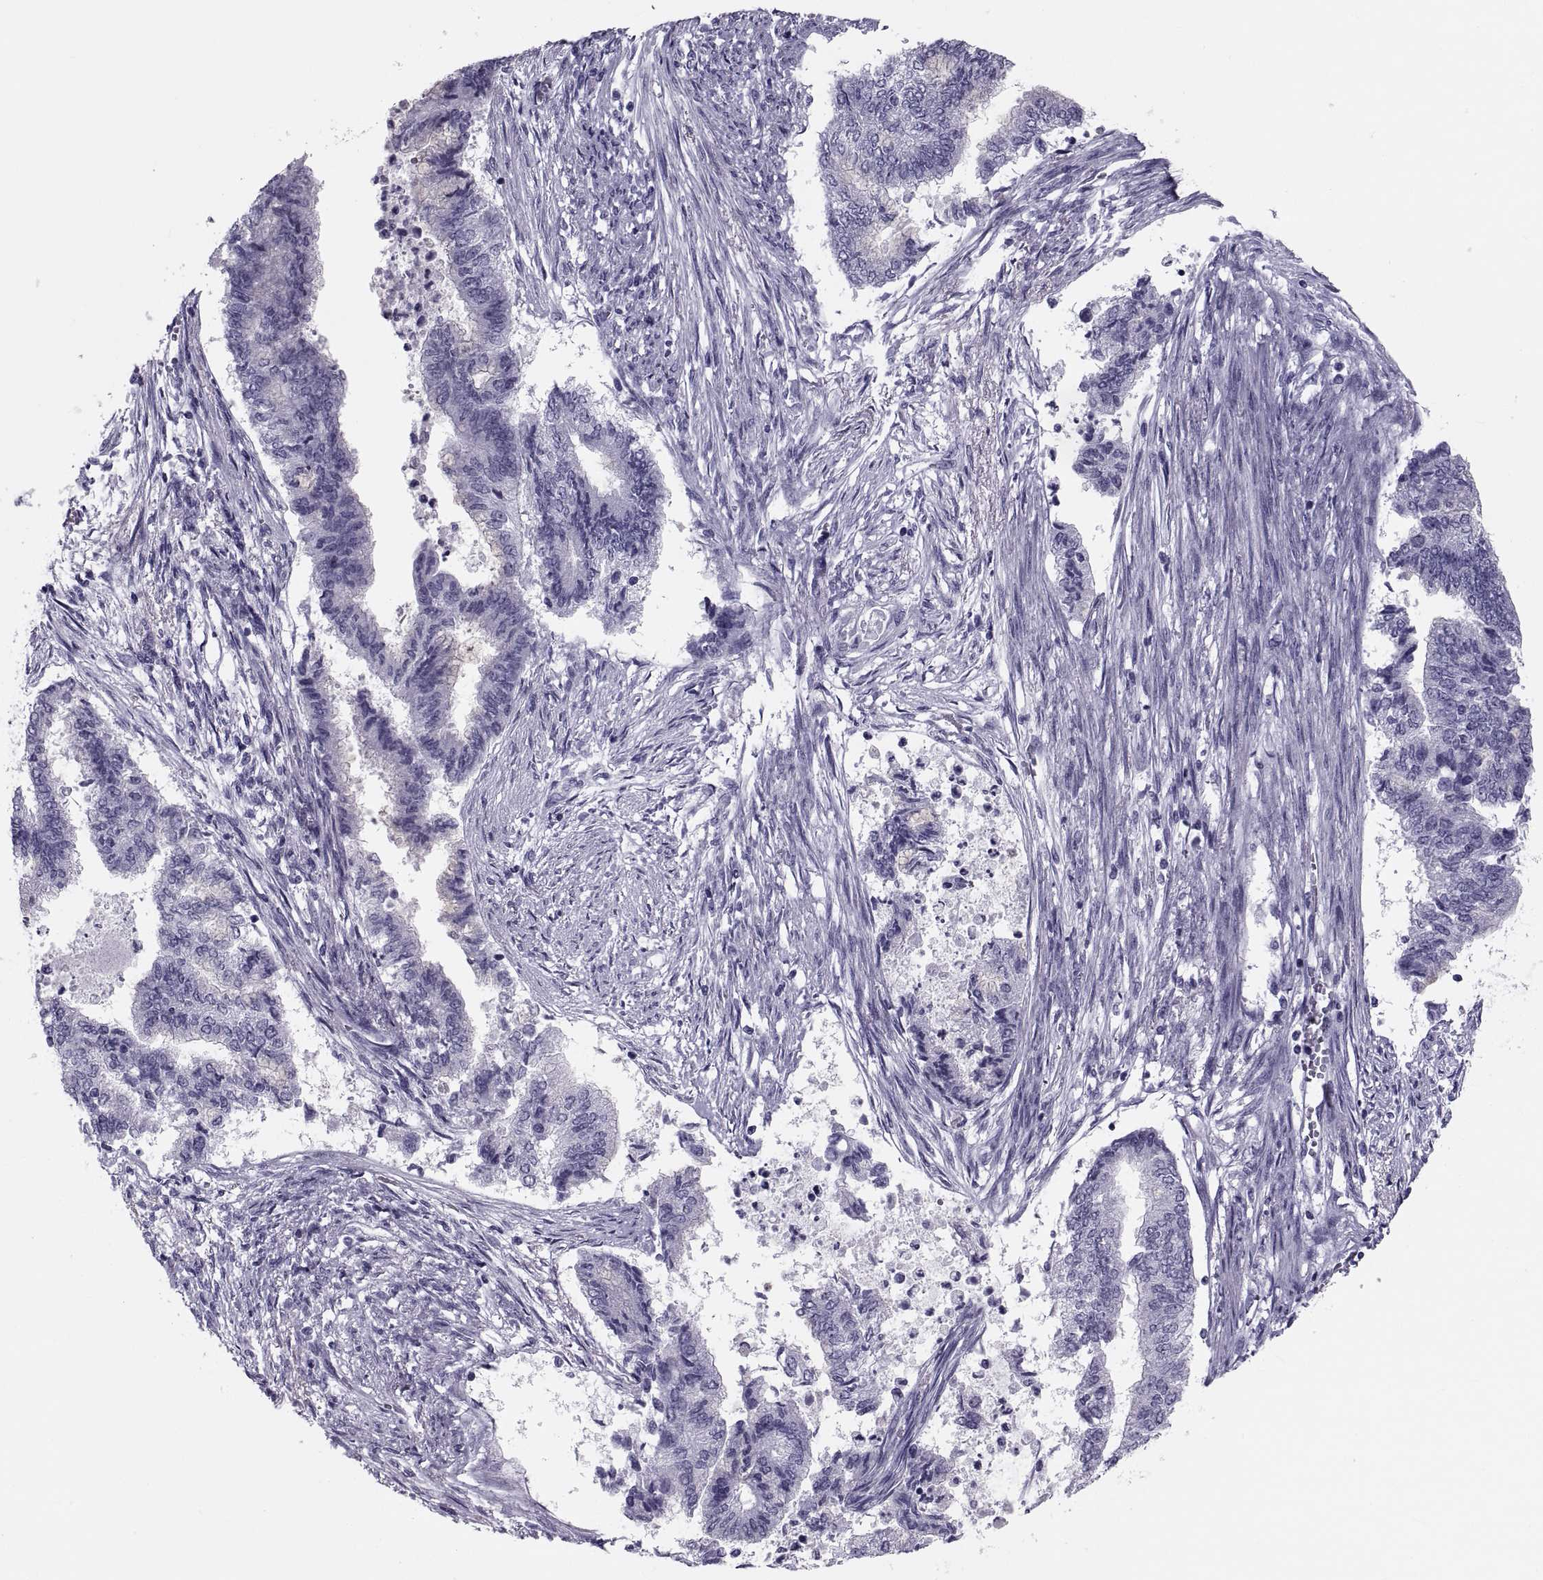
{"staining": {"intensity": "negative", "quantity": "none", "location": "none"}, "tissue": "endometrial cancer", "cell_type": "Tumor cells", "image_type": "cancer", "snomed": [{"axis": "morphology", "description": "Adenocarcinoma, NOS"}, {"axis": "topography", "description": "Endometrium"}], "caption": "IHC micrograph of neoplastic tissue: human endometrial cancer stained with DAB (3,3'-diaminobenzidine) exhibits no significant protein expression in tumor cells.", "gene": "CRISP1", "patient": {"sex": "female", "age": 65}}